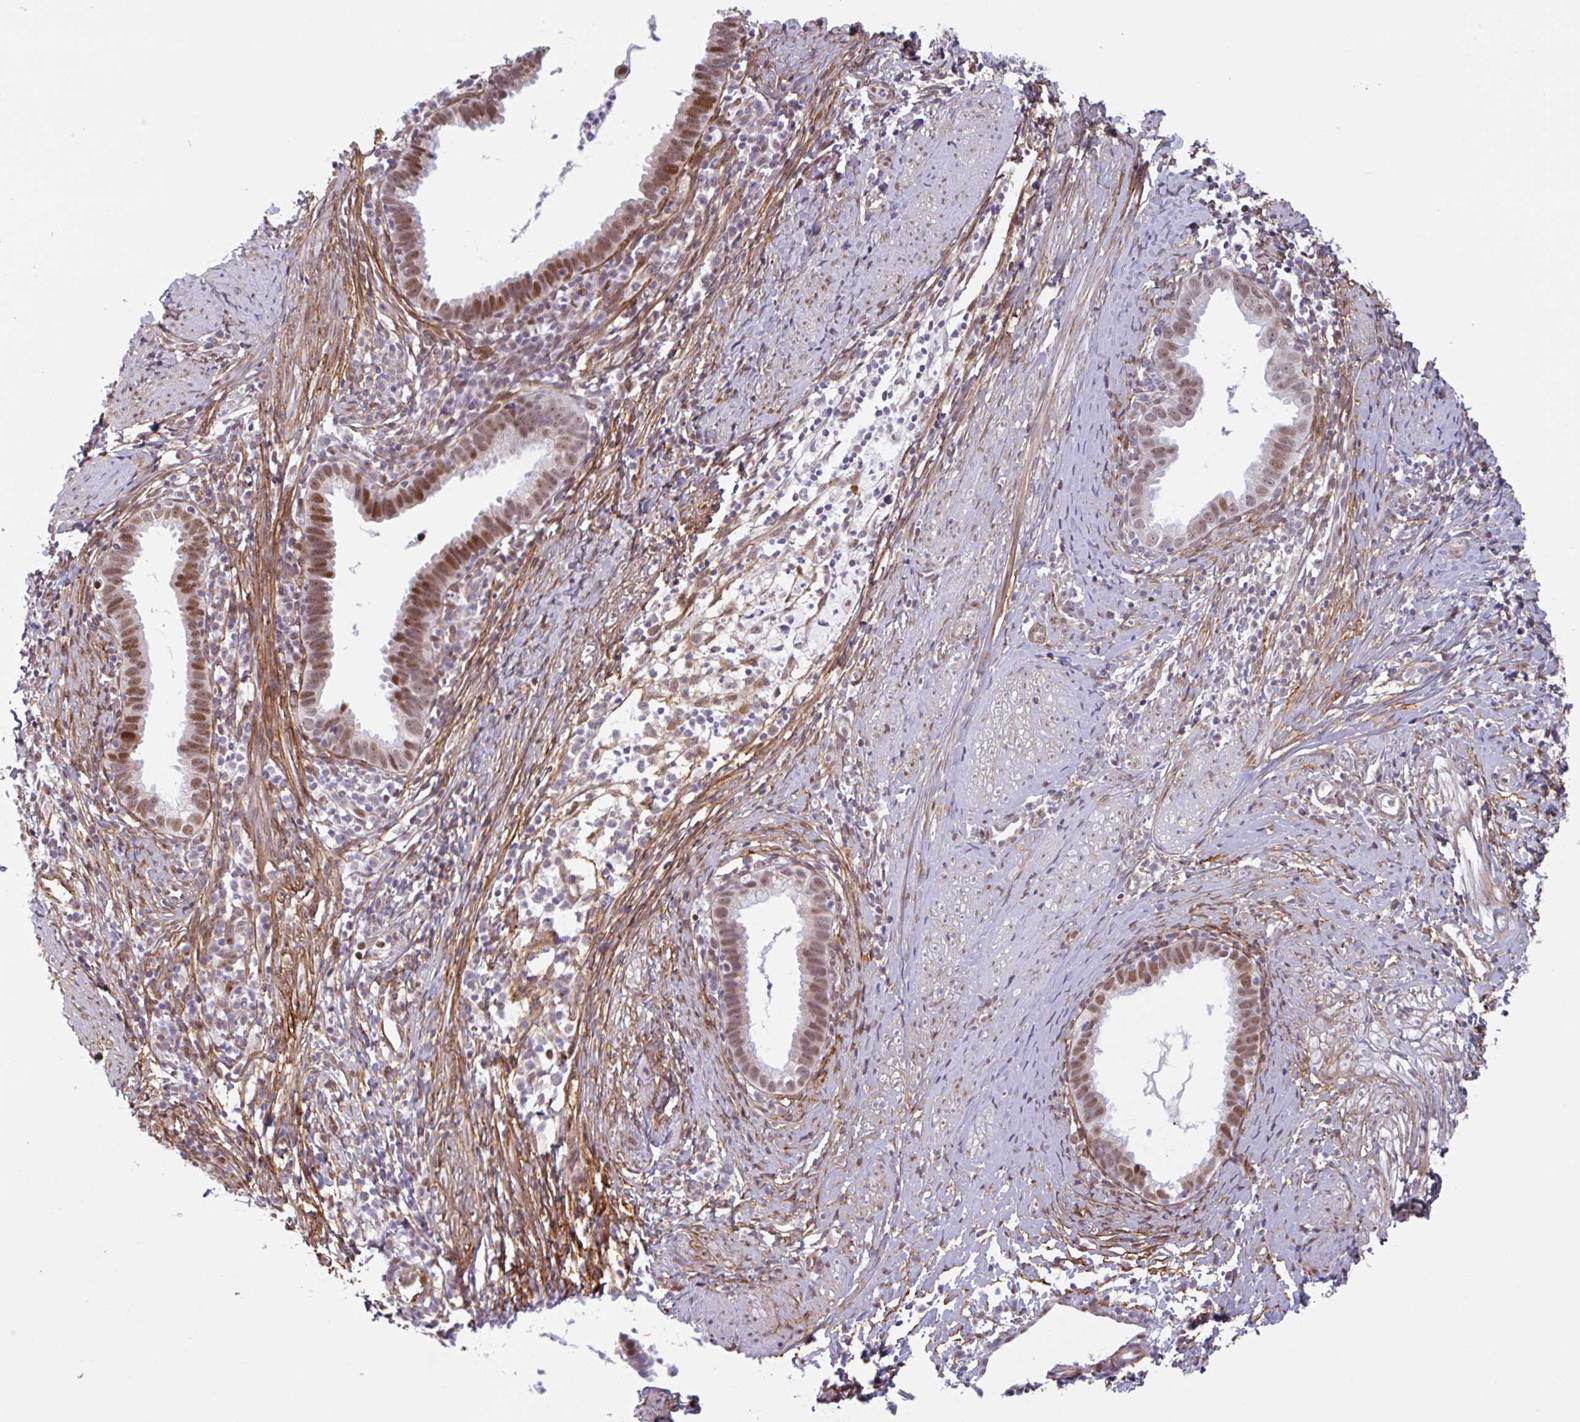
{"staining": {"intensity": "moderate", "quantity": ">75%", "location": "nuclear"}, "tissue": "cervical cancer", "cell_type": "Tumor cells", "image_type": "cancer", "snomed": [{"axis": "morphology", "description": "Adenocarcinoma, NOS"}, {"axis": "topography", "description": "Cervix"}], "caption": "A histopathology image showing moderate nuclear staining in about >75% of tumor cells in cervical cancer, as visualized by brown immunohistochemical staining.", "gene": "TMEM119", "patient": {"sex": "female", "age": 36}}